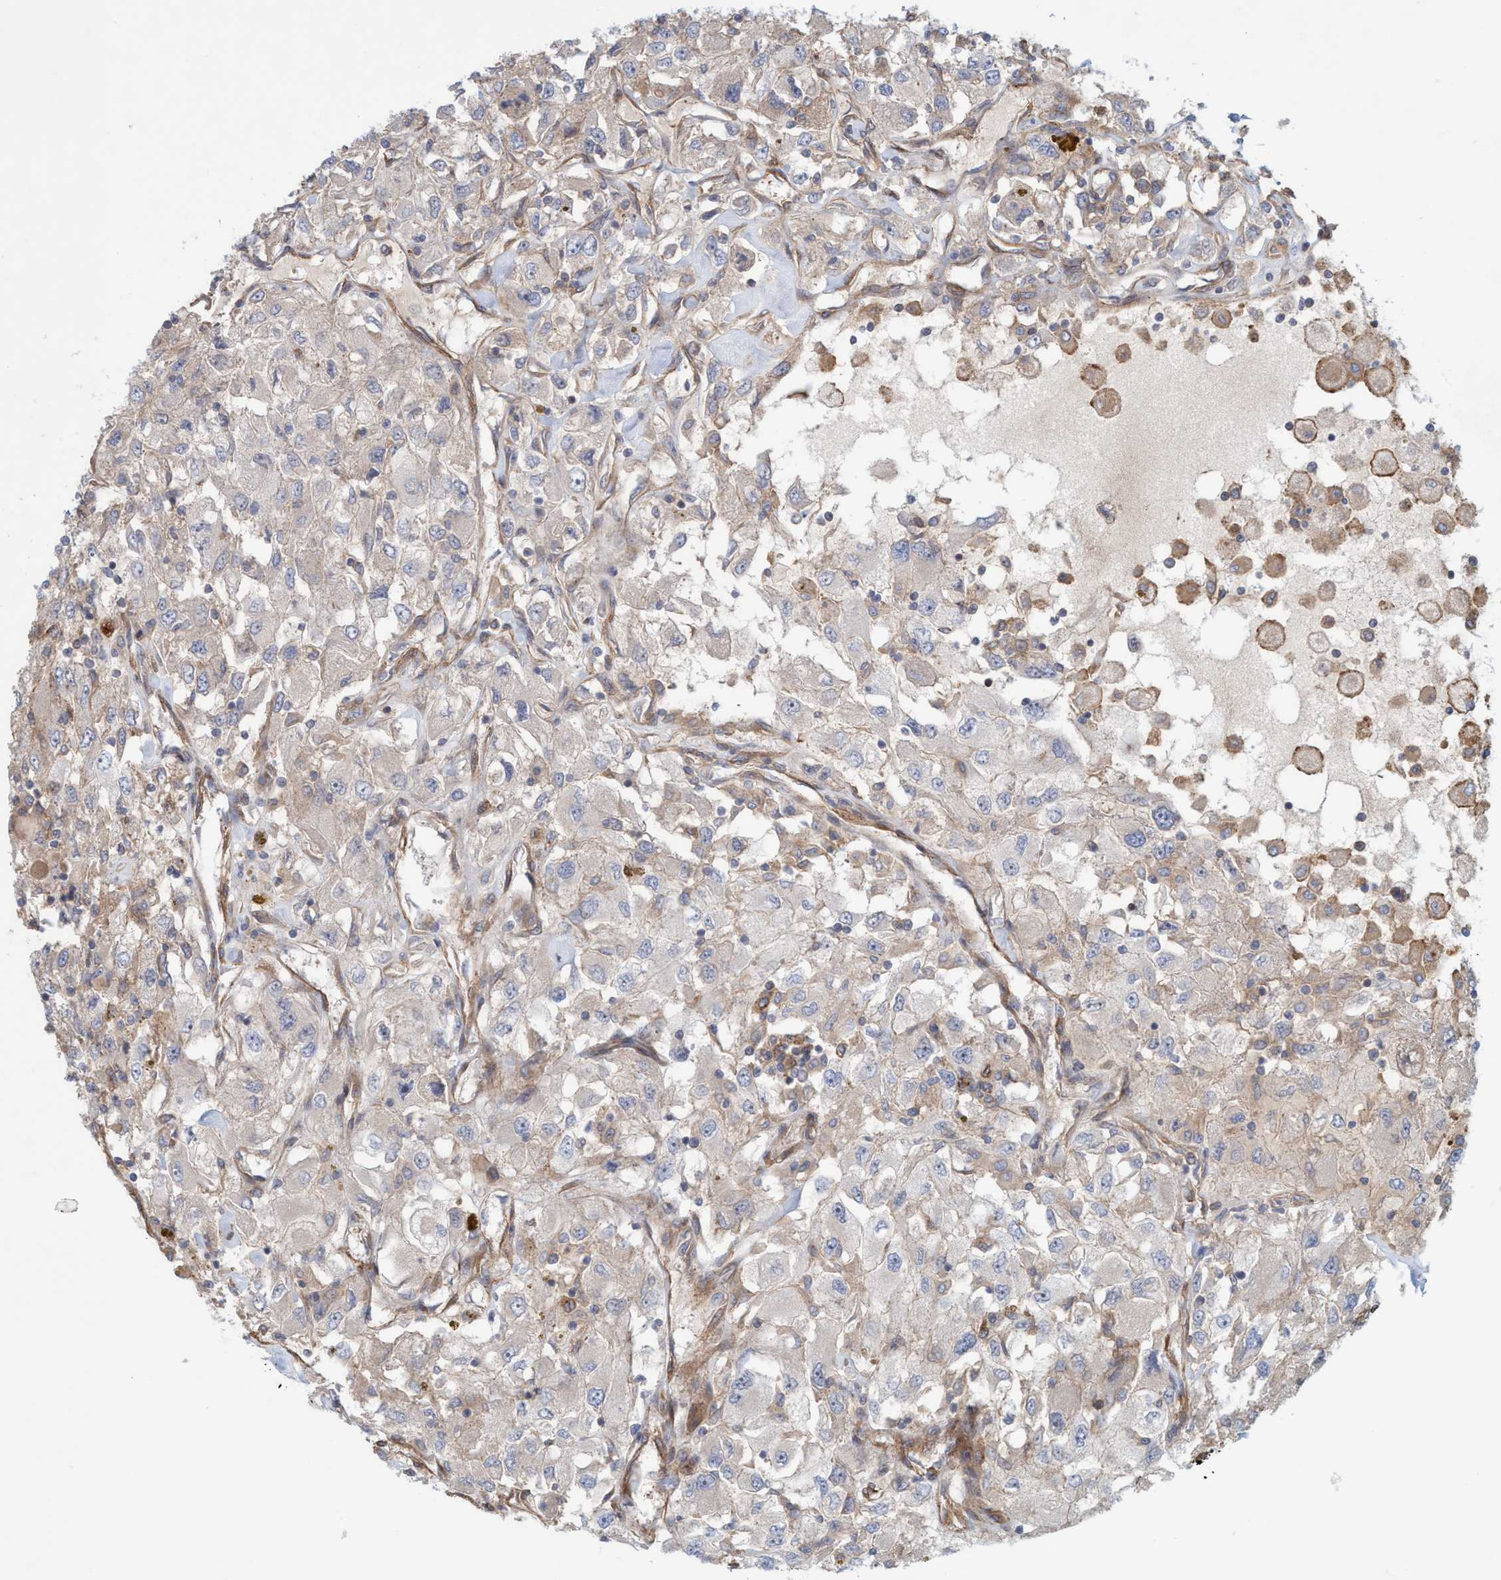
{"staining": {"intensity": "weak", "quantity": "<25%", "location": "cytoplasmic/membranous"}, "tissue": "renal cancer", "cell_type": "Tumor cells", "image_type": "cancer", "snomed": [{"axis": "morphology", "description": "Adenocarcinoma, NOS"}, {"axis": "topography", "description": "Kidney"}], "caption": "A micrograph of adenocarcinoma (renal) stained for a protein exhibits no brown staining in tumor cells.", "gene": "SPECC1", "patient": {"sex": "female", "age": 52}}